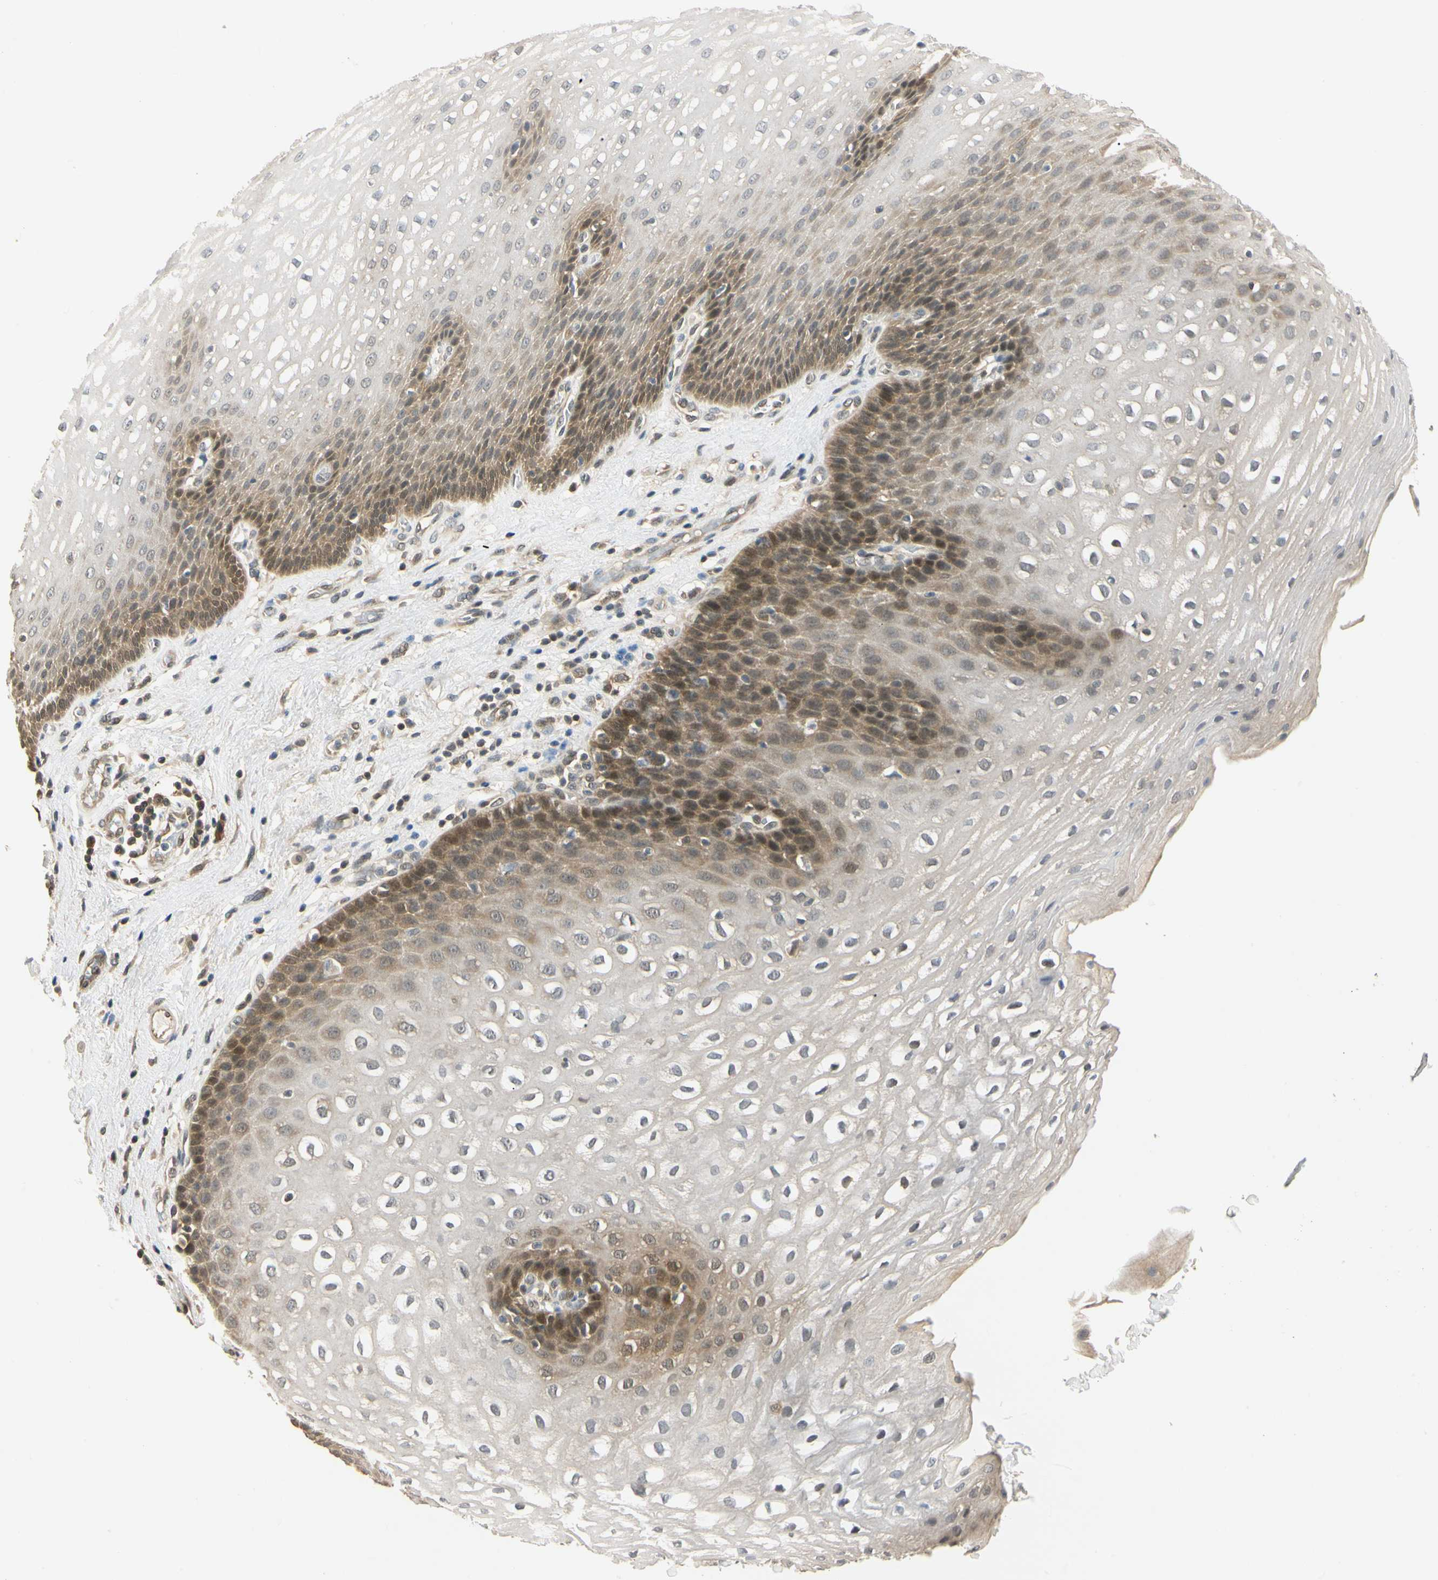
{"staining": {"intensity": "moderate", "quantity": "<25%", "location": "cytoplasmic/membranous,nuclear"}, "tissue": "esophagus", "cell_type": "Squamous epithelial cells", "image_type": "normal", "snomed": [{"axis": "morphology", "description": "Normal tissue, NOS"}, {"axis": "topography", "description": "Esophagus"}], "caption": "Protein expression analysis of unremarkable esophagus demonstrates moderate cytoplasmic/membranous,nuclear staining in approximately <25% of squamous epithelial cells. The protein is shown in brown color, while the nuclei are stained blue.", "gene": "UBE2Z", "patient": {"sex": "male", "age": 48}}